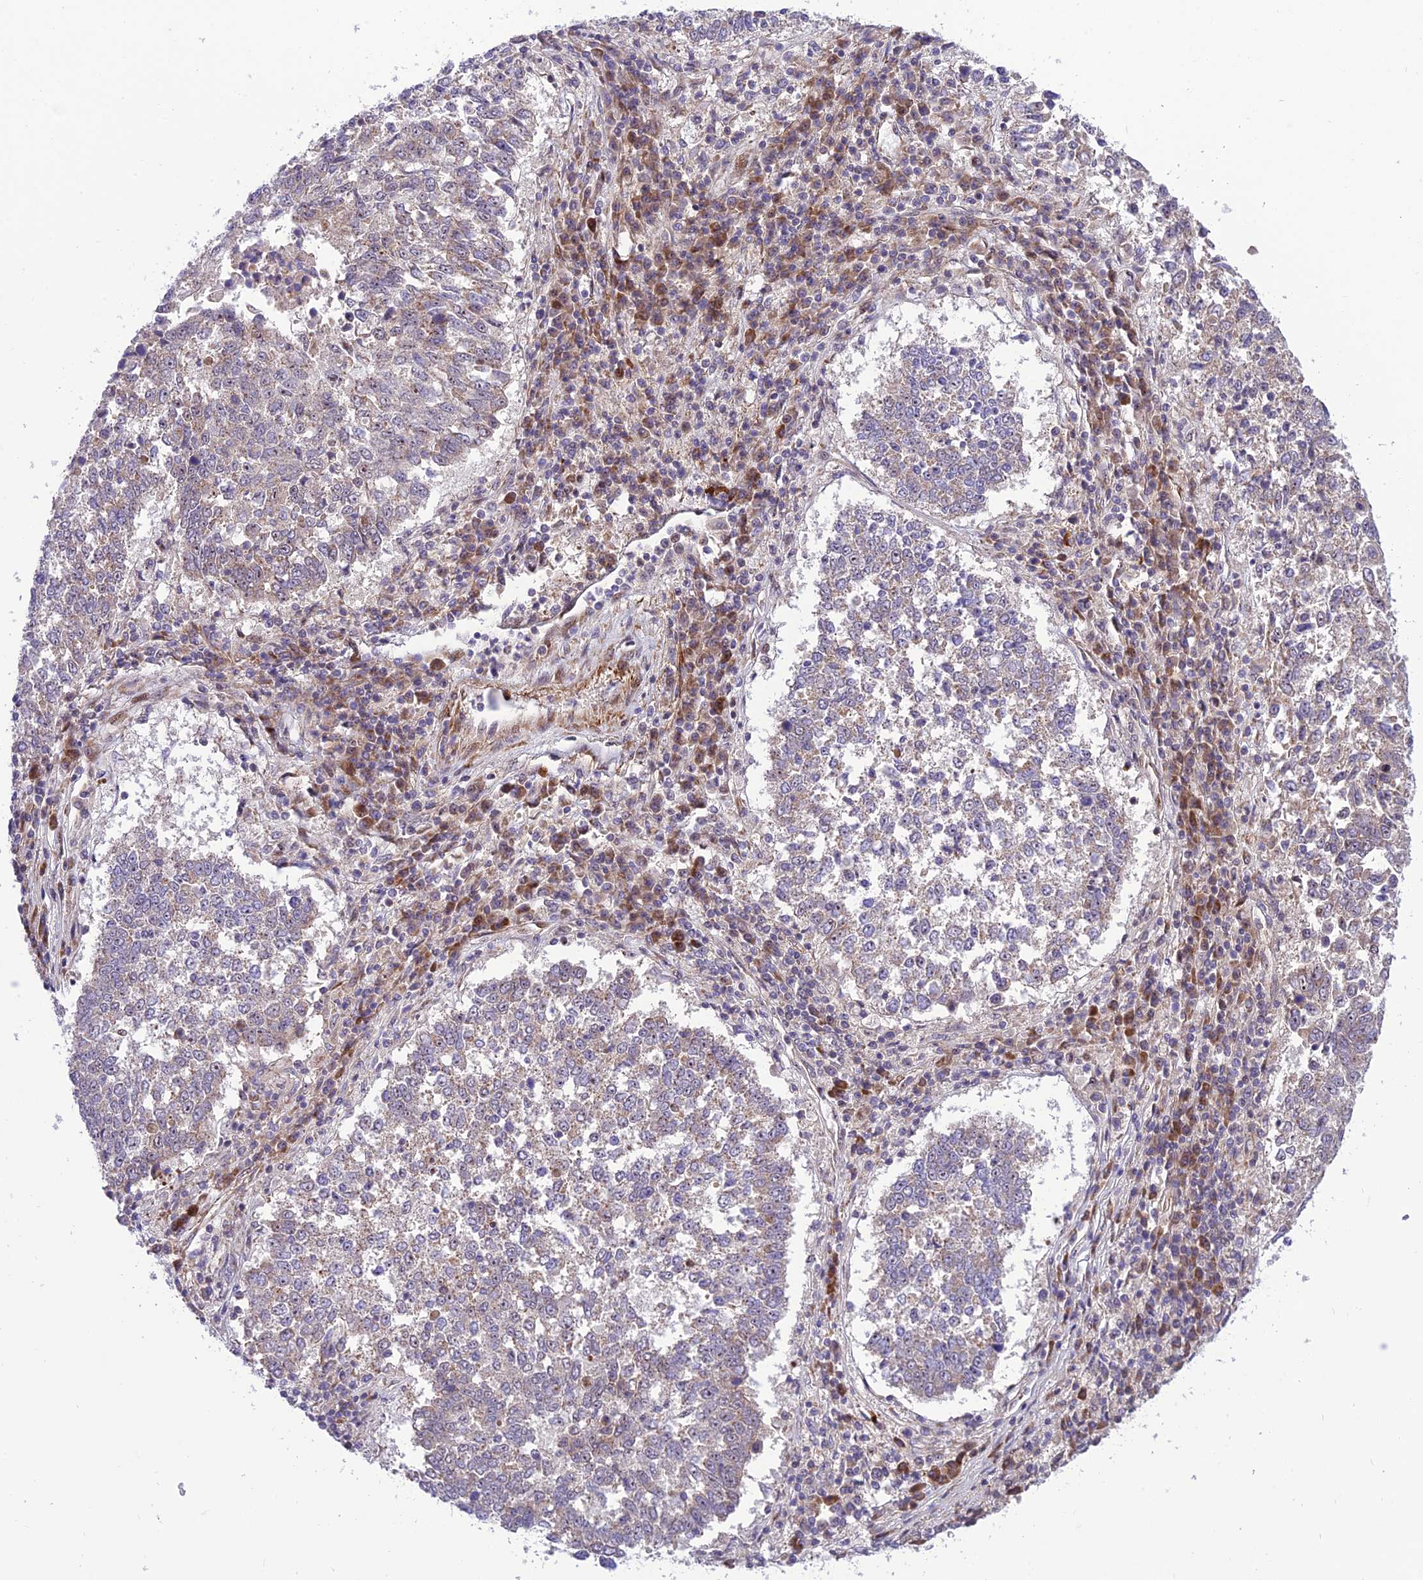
{"staining": {"intensity": "weak", "quantity": "25%-75%", "location": "cytoplasmic/membranous"}, "tissue": "lung cancer", "cell_type": "Tumor cells", "image_type": "cancer", "snomed": [{"axis": "morphology", "description": "Squamous cell carcinoma, NOS"}, {"axis": "topography", "description": "Lung"}], "caption": "This is an image of IHC staining of lung cancer, which shows weak expression in the cytoplasmic/membranous of tumor cells.", "gene": "KBTBD7", "patient": {"sex": "male", "age": 73}}